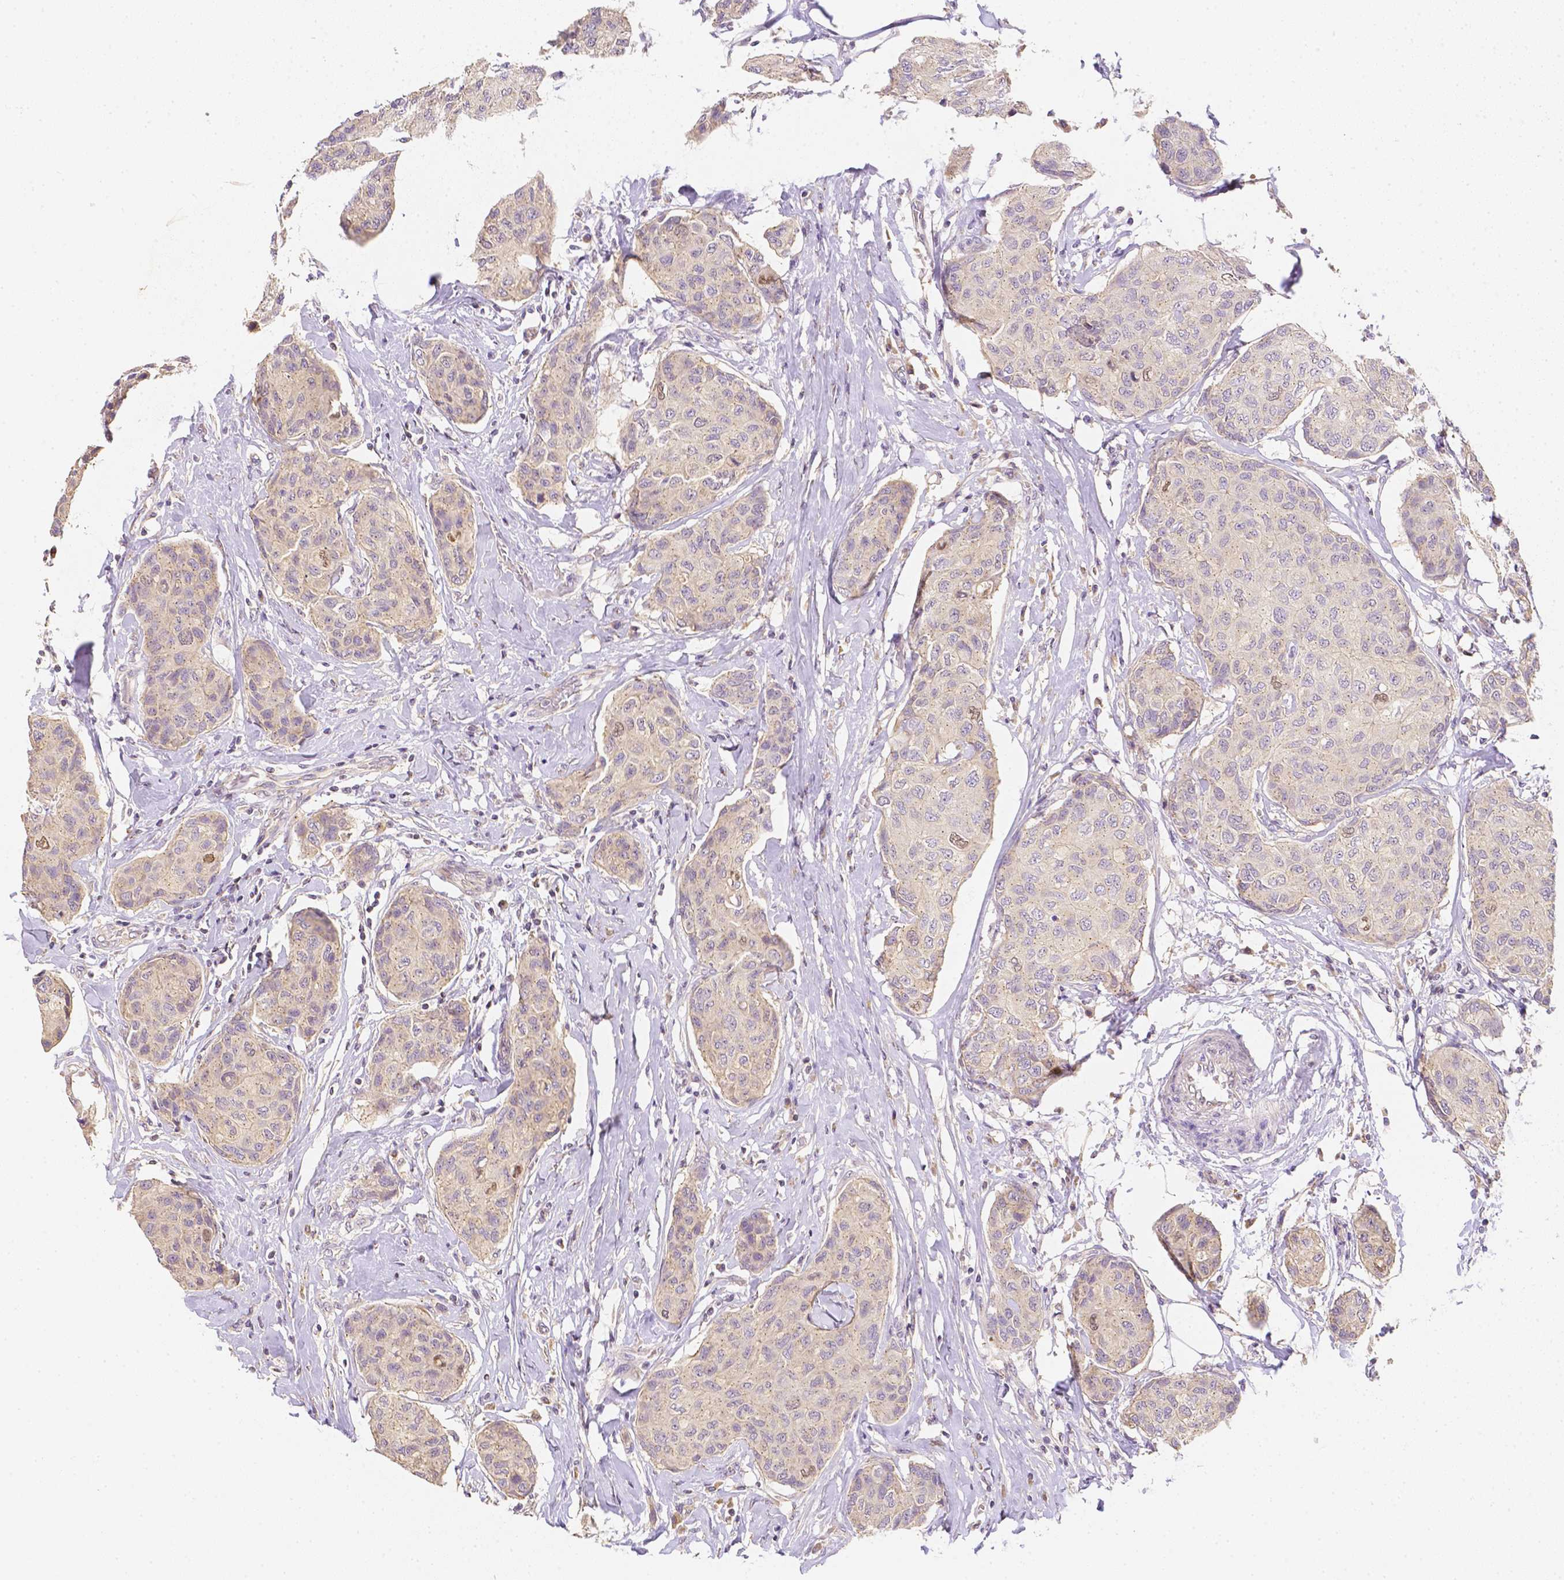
{"staining": {"intensity": "negative", "quantity": "none", "location": "none"}, "tissue": "breast cancer", "cell_type": "Tumor cells", "image_type": "cancer", "snomed": [{"axis": "morphology", "description": "Duct carcinoma"}, {"axis": "topography", "description": "Breast"}], "caption": "DAB (3,3'-diaminobenzidine) immunohistochemical staining of human infiltrating ductal carcinoma (breast) shows no significant expression in tumor cells.", "gene": "C10orf67", "patient": {"sex": "female", "age": 80}}